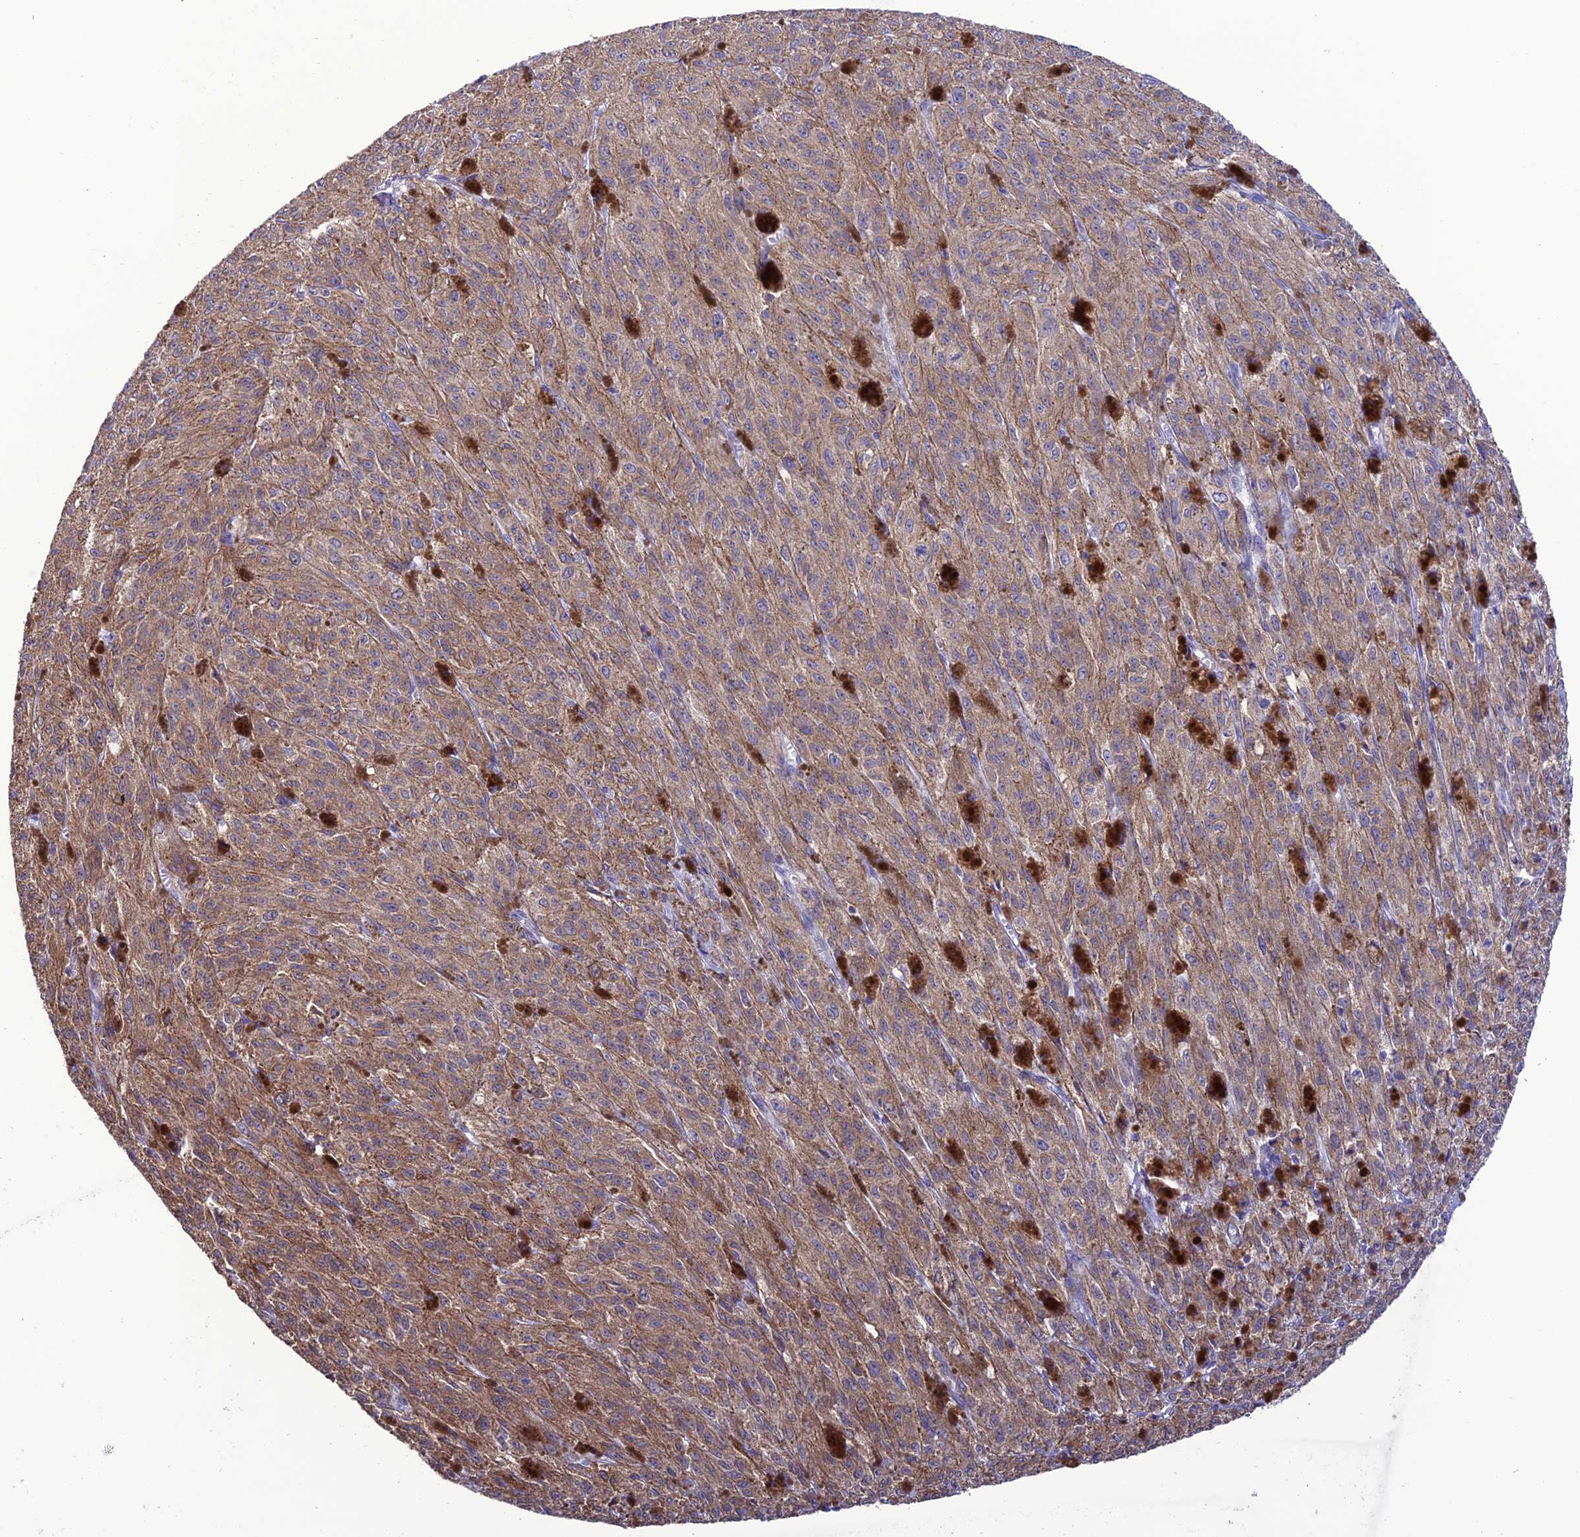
{"staining": {"intensity": "moderate", "quantity": ">75%", "location": "cytoplasmic/membranous"}, "tissue": "melanoma", "cell_type": "Tumor cells", "image_type": "cancer", "snomed": [{"axis": "morphology", "description": "Malignant melanoma, NOS"}, {"axis": "topography", "description": "Skin"}], "caption": "Malignant melanoma stained with DAB IHC demonstrates medium levels of moderate cytoplasmic/membranous staining in about >75% of tumor cells.", "gene": "HOGA1", "patient": {"sex": "female", "age": 52}}